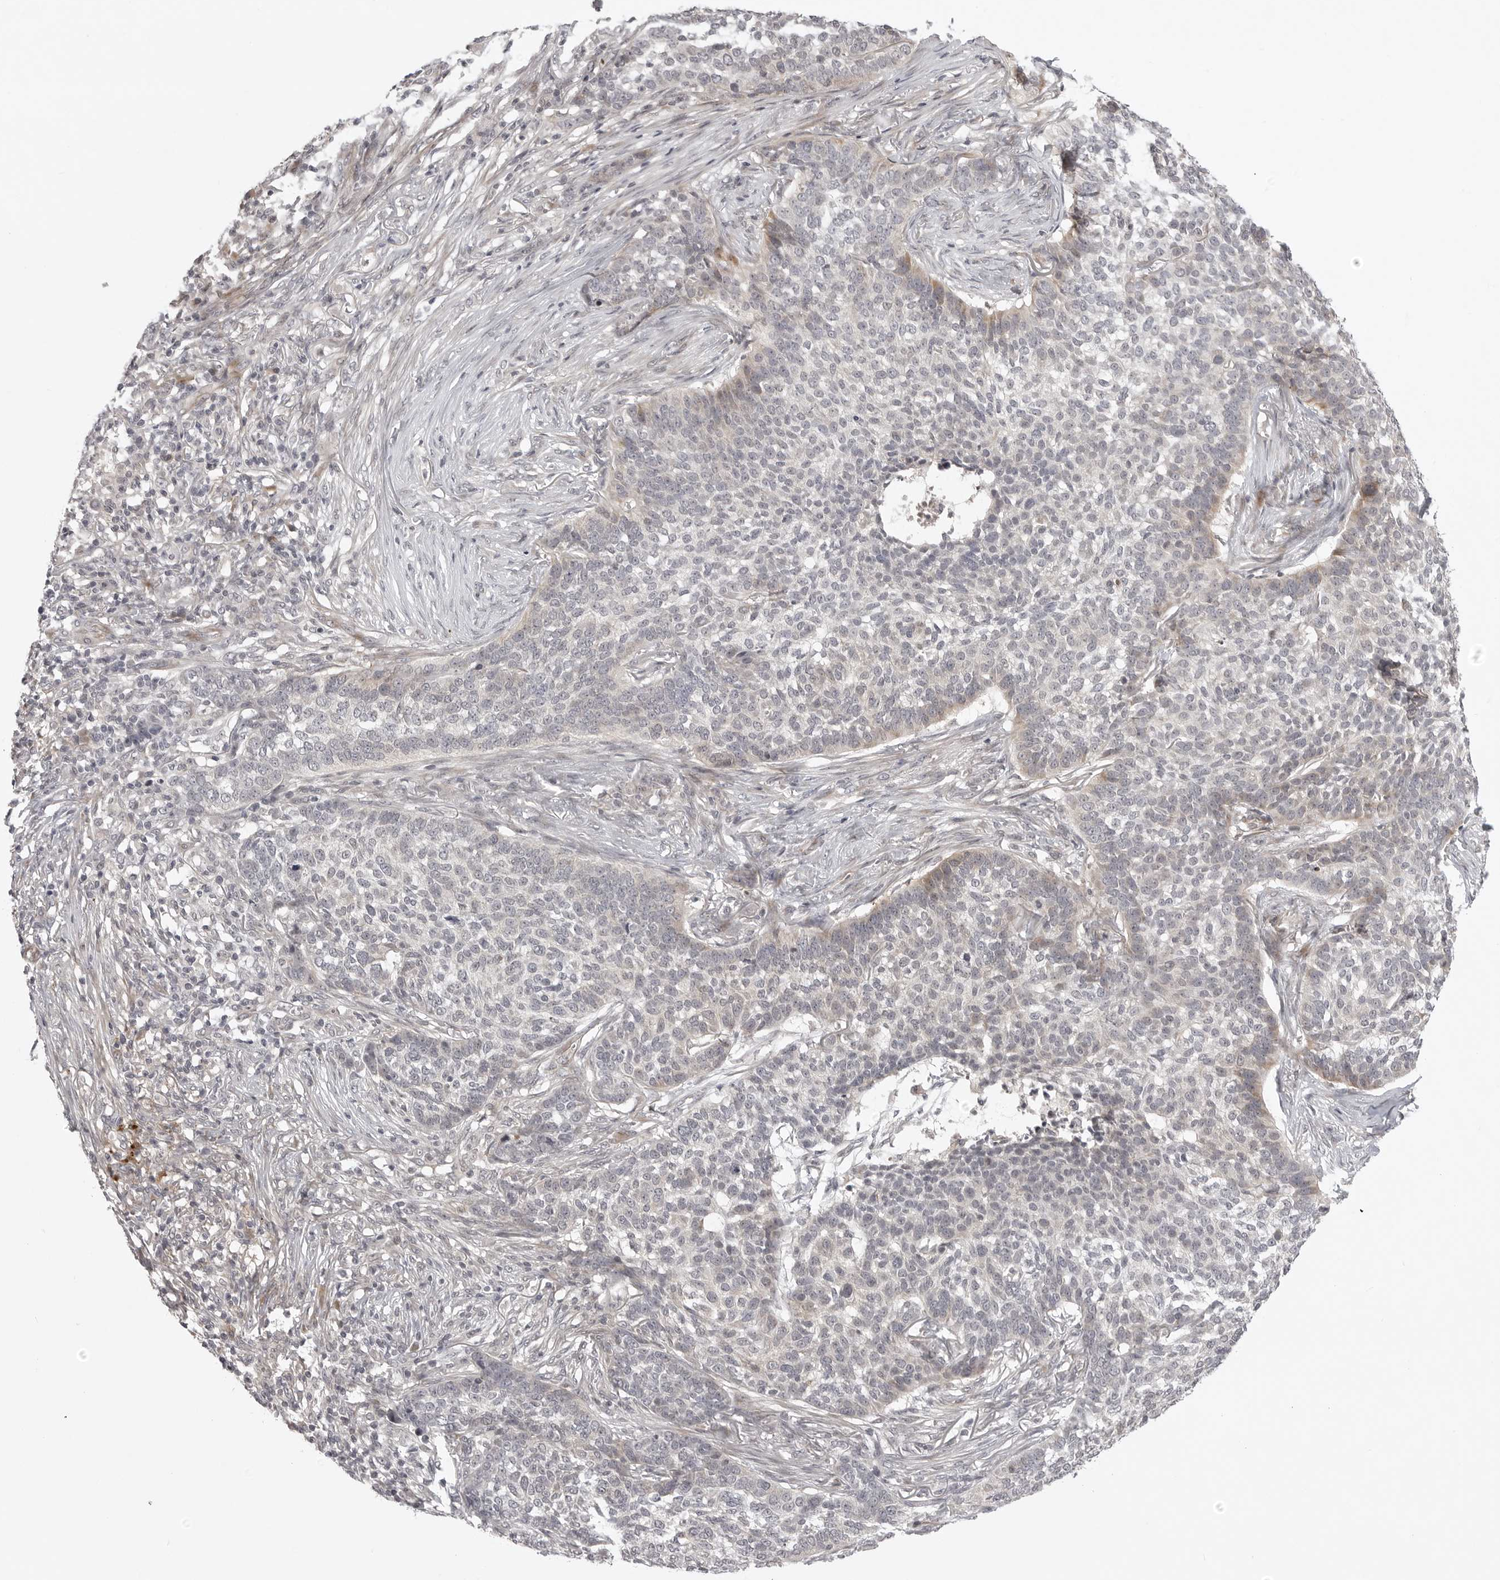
{"staining": {"intensity": "moderate", "quantity": "<25%", "location": "cytoplasmic/membranous"}, "tissue": "skin cancer", "cell_type": "Tumor cells", "image_type": "cancer", "snomed": [{"axis": "morphology", "description": "Basal cell carcinoma"}, {"axis": "topography", "description": "Skin"}], "caption": "Protein positivity by immunohistochemistry shows moderate cytoplasmic/membranous positivity in approximately <25% of tumor cells in skin cancer (basal cell carcinoma). Immunohistochemistry stains the protein in brown and the nuclei are stained blue.", "gene": "CD300LD", "patient": {"sex": "male", "age": 85}}